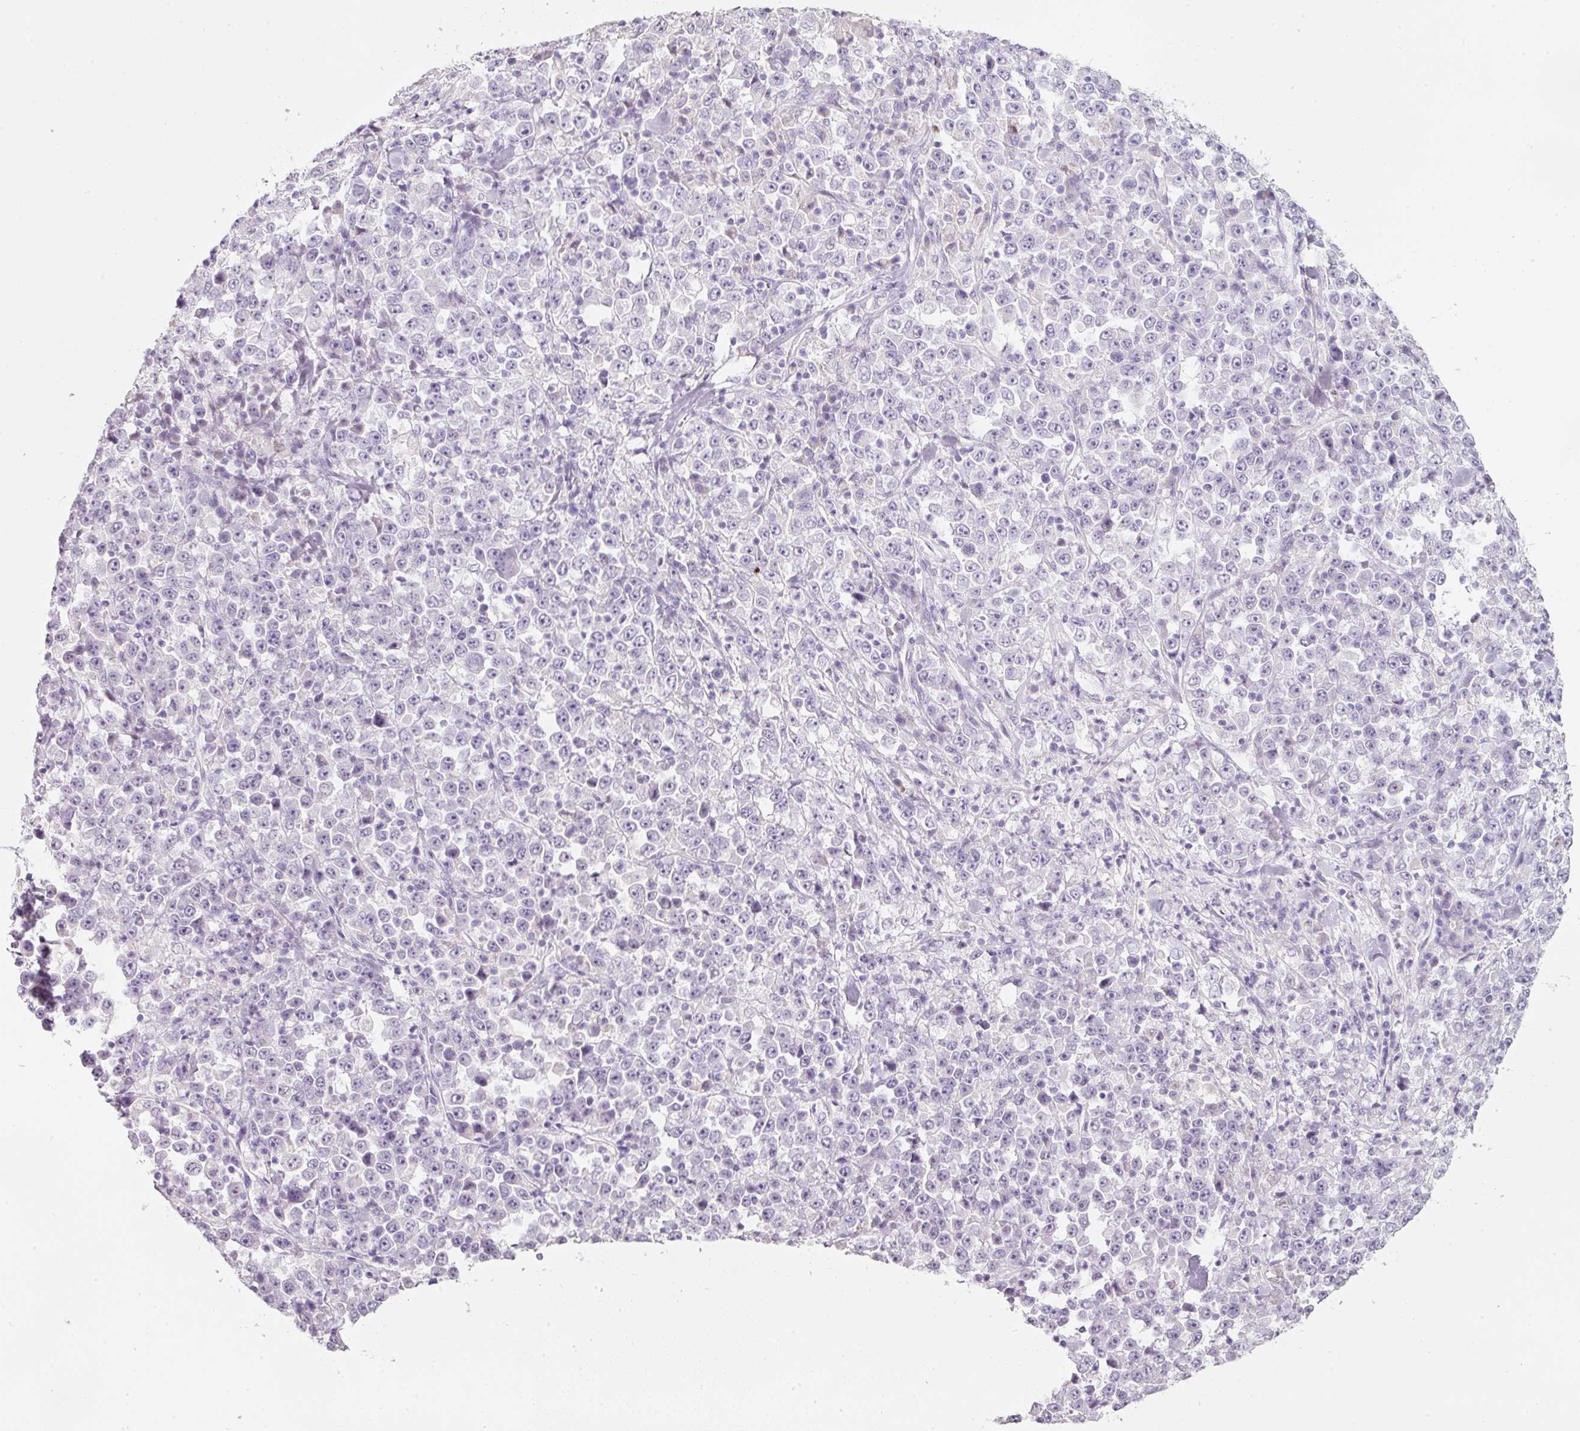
{"staining": {"intensity": "negative", "quantity": "none", "location": "none"}, "tissue": "stomach cancer", "cell_type": "Tumor cells", "image_type": "cancer", "snomed": [{"axis": "morphology", "description": "Normal tissue, NOS"}, {"axis": "morphology", "description": "Adenocarcinoma, NOS"}, {"axis": "topography", "description": "Stomach, upper"}, {"axis": "topography", "description": "Stomach"}], "caption": "There is no significant expression in tumor cells of adenocarcinoma (stomach). (DAB IHC with hematoxylin counter stain).", "gene": "ENSG00000206549", "patient": {"sex": "male", "age": 59}}